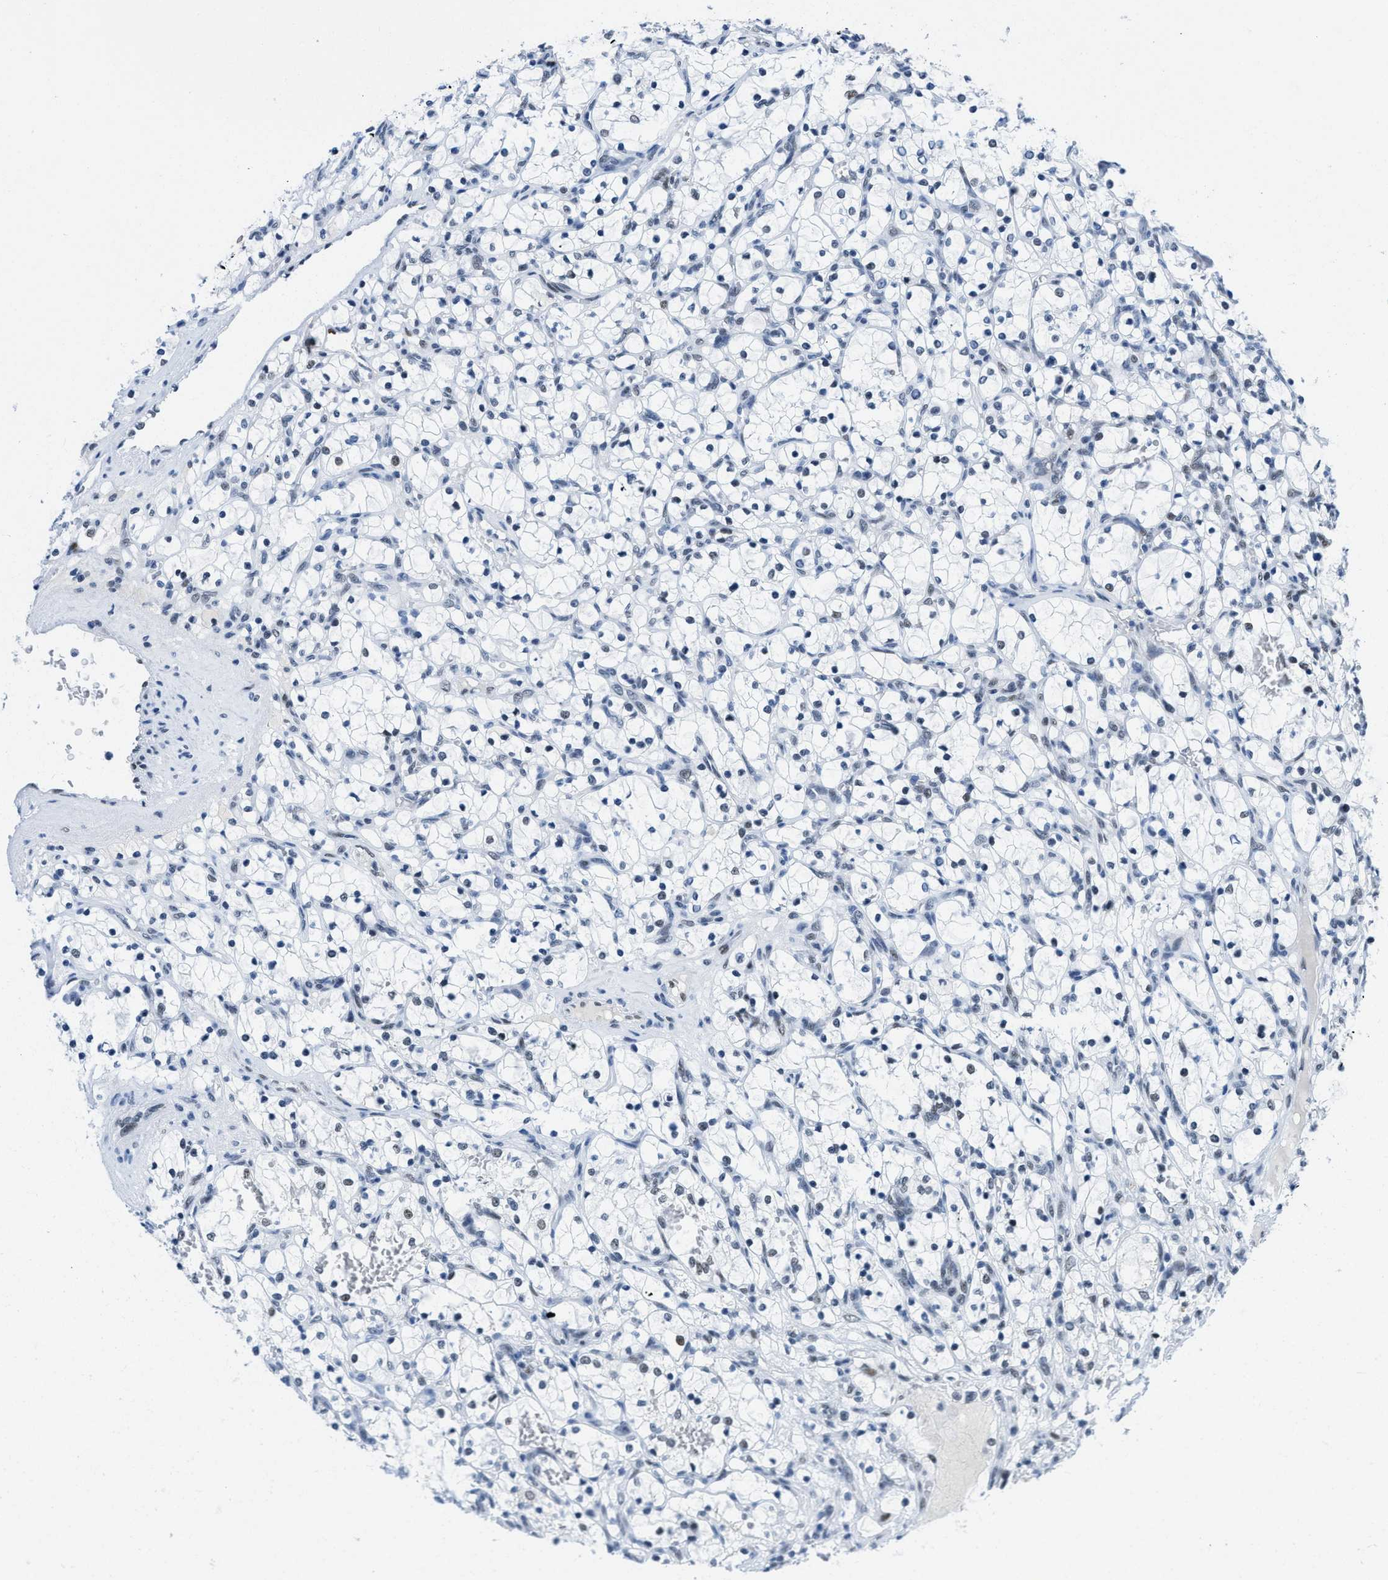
{"staining": {"intensity": "weak", "quantity": "<25%", "location": "nuclear"}, "tissue": "renal cancer", "cell_type": "Tumor cells", "image_type": "cancer", "snomed": [{"axis": "morphology", "description": "Adenocarcinoma, NOS"}, {"axis": "topography", "description": "Kidney"}], "caption": "Tumor cells show no significant protein expression in adenocarcinoma (renal).", "gene": "SMARCAD1", "patient": {"sex": "female", "age": 69}}